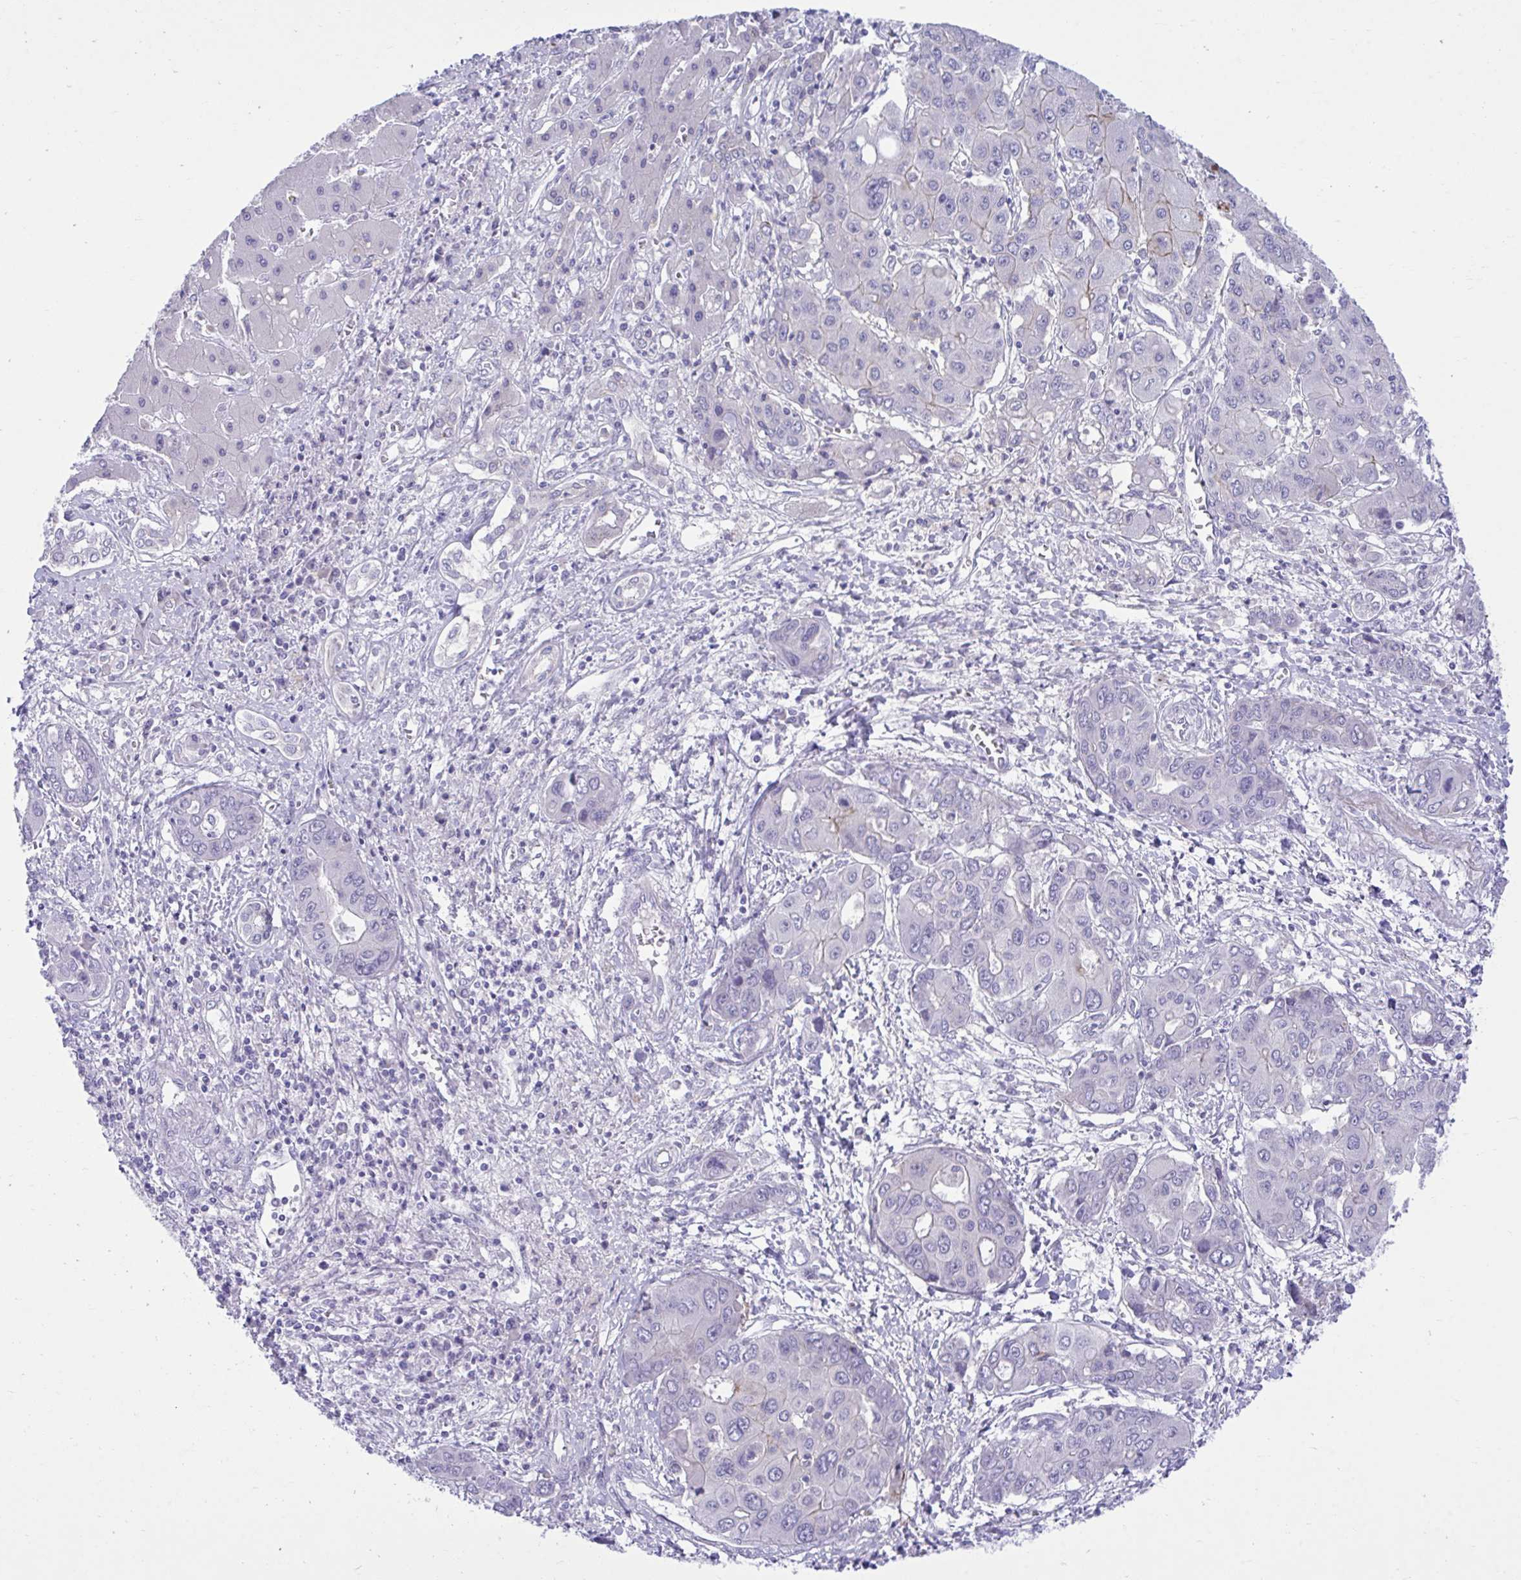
{"staining": {"intensity": "negative", "quantity": "none", "location": "none"}, "tissue": "liver cancer", "cell_type": "Tumor cells", "image_type": "cancer", "snomed": [{"axis": "morphology", "description": "Cholangiocarcinoma"}, {"axis": "topography", "description": "Liver"}], "caption": "Human liver cholangiocarcinoma stained for a protein using immunohistochemistry demonstrates no staining in tumor cells.", "gene": "MED9", "patient": {"sex": "male", "age": 67}}